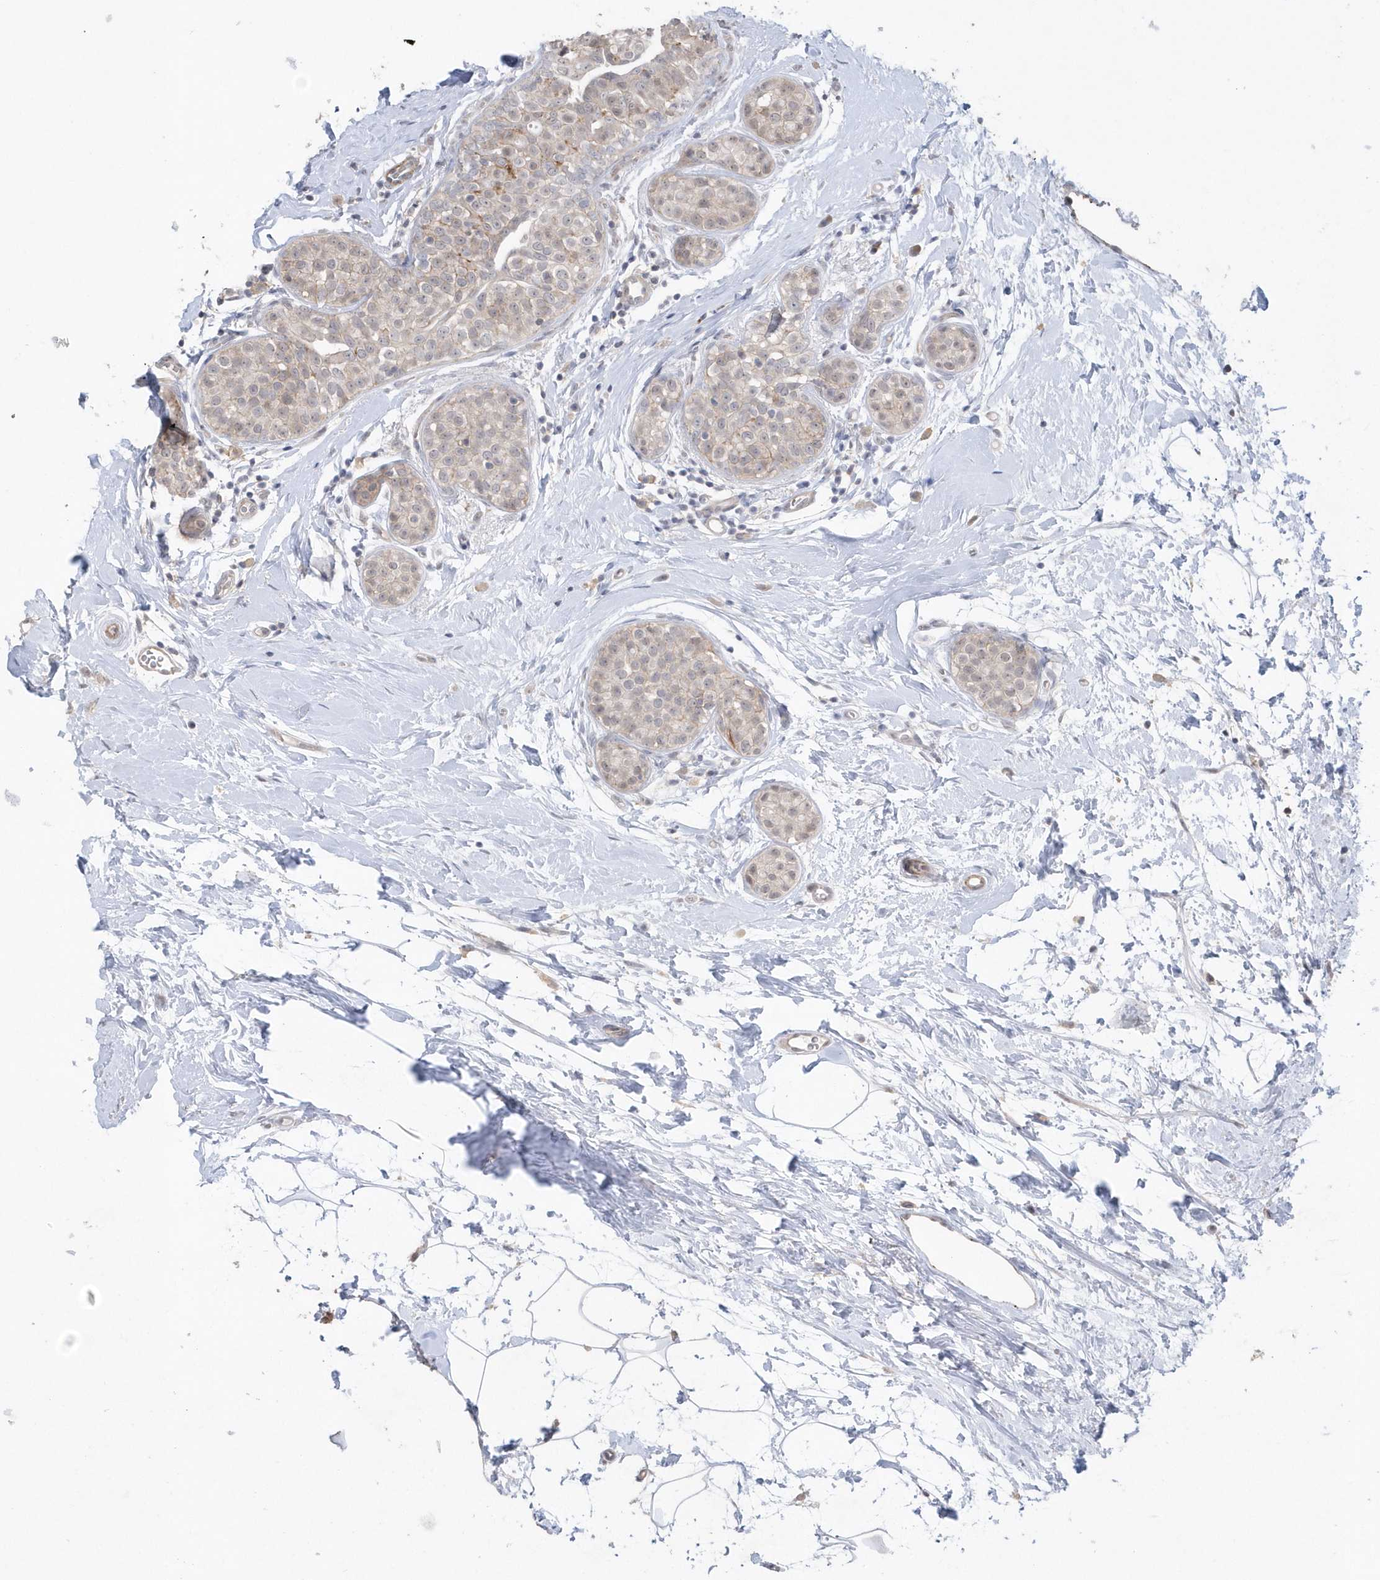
{"staining": {"intensity": "weak", "quantity": "<25%", "location": "cytoplasmic/membranous"}, "tissue": "breast cancer", "cell_type": "Tumor cells", "image_type": "cancer", "snomed": [{"axis": "morphology", "description": "Lobular carcinoma, in situ"}, {"axis": "morphology", "description": "Lobular carcinoma"}, {"axis": "topography", "description": "Breast"}], "caption": "High magnification brightfield microscopy of breast cancer stained with DAB (brown) and counterstained with hematoxylin (blue): tumor cells show no significant expression.", "gene": "CRIP3", "patient": {"sex": "female", "age": 41}}